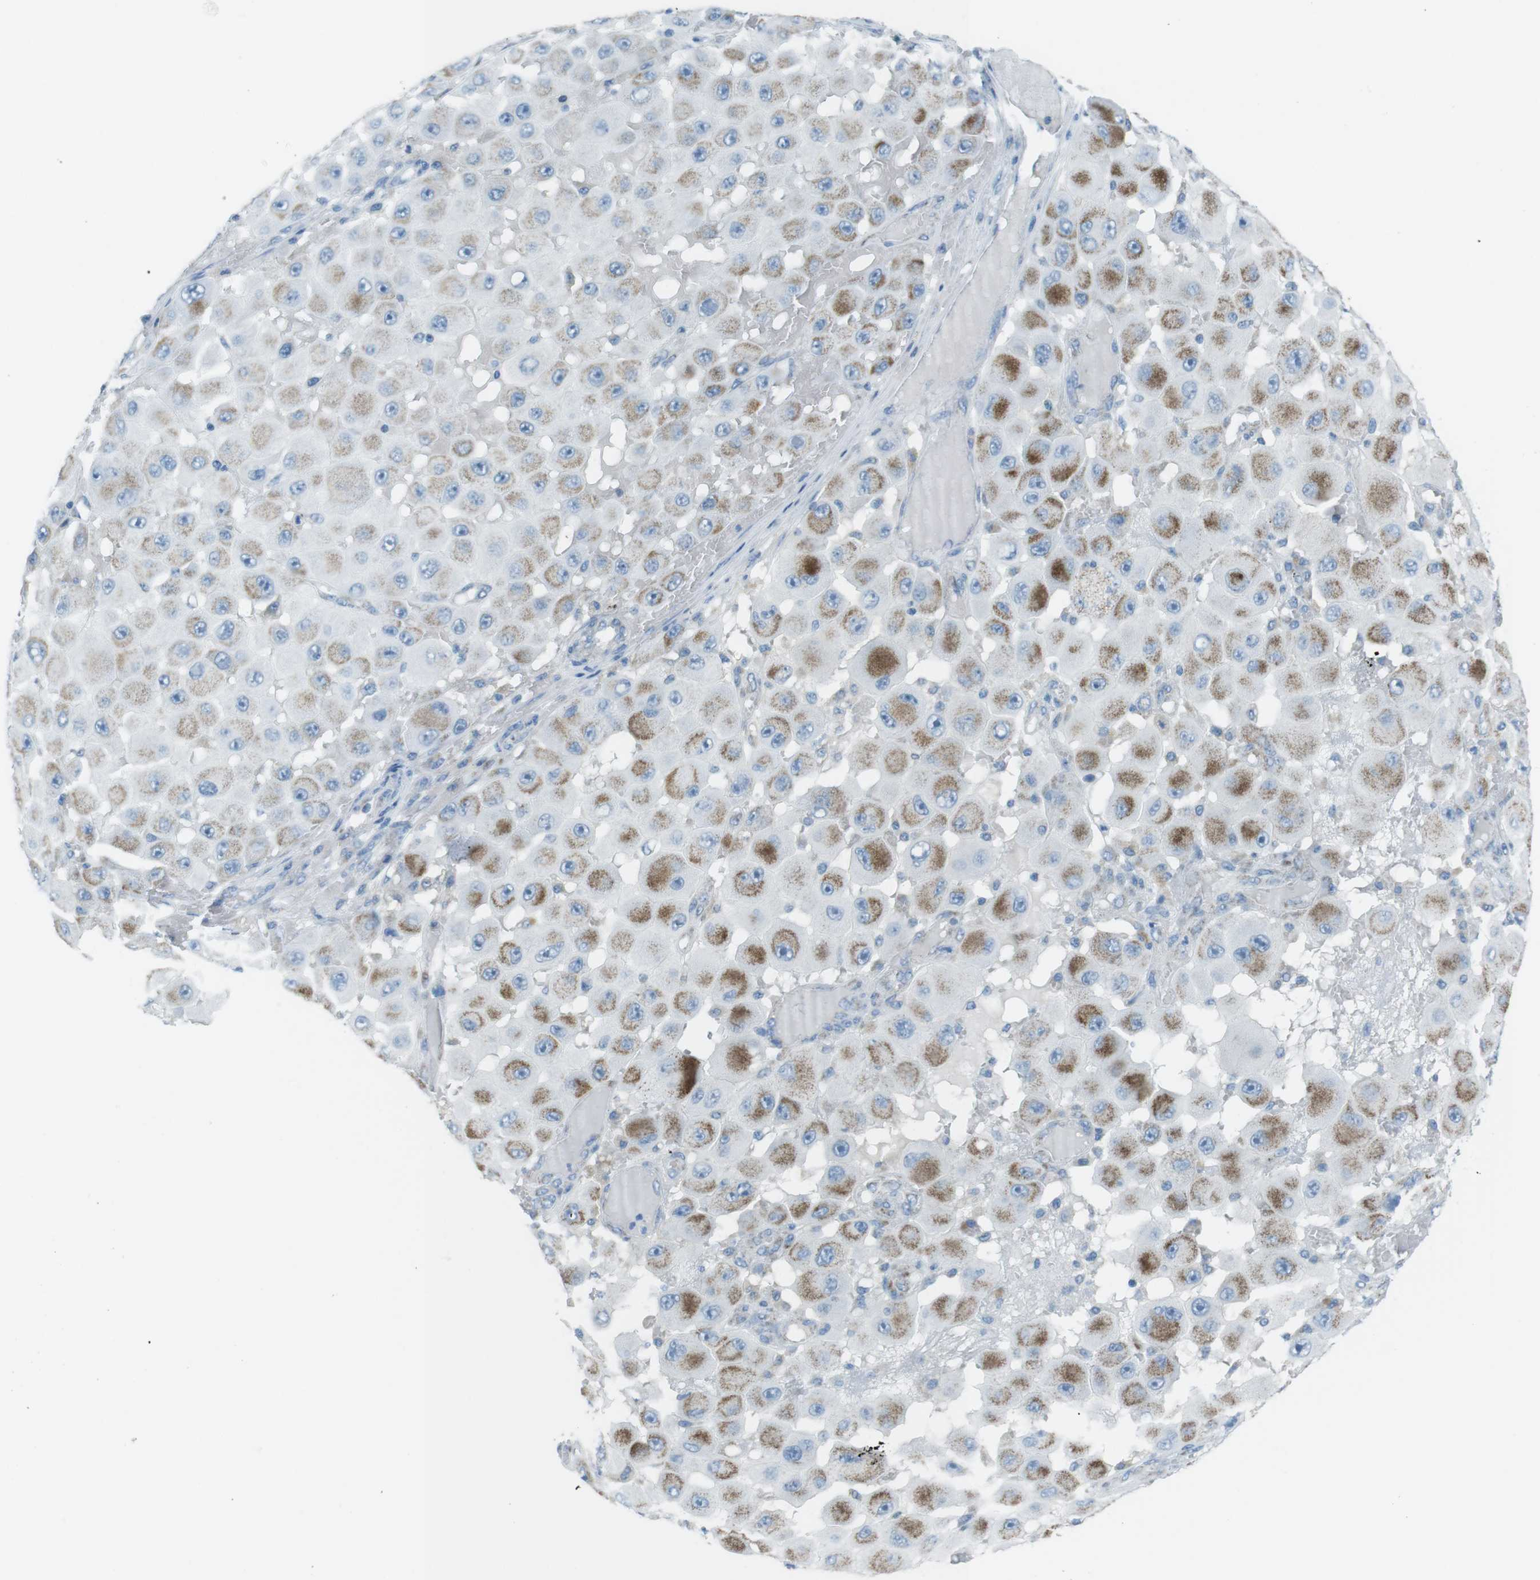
{"staining": {"intensity": "moderate", "quantity": "25%-75%", "location": "cytoplasmic/membranous"}, "tissue": "melanoma", "cell_type": "Tumor cells", "image_type": "cancer", "snomed": [{"axis": "morphology", "description": "Malignant melanoma, NOS"}, {"axis": "topography", "description": "Skin"}], "caption": "High-power microscopy captured an IHC histopathology image of melanoma, revealing moderate cytoplasmic/membranous positivity in about 25%-75% of tumor cells.", "gene": "DNAJA3", "patient": {"sex": "female", "age": 81}}